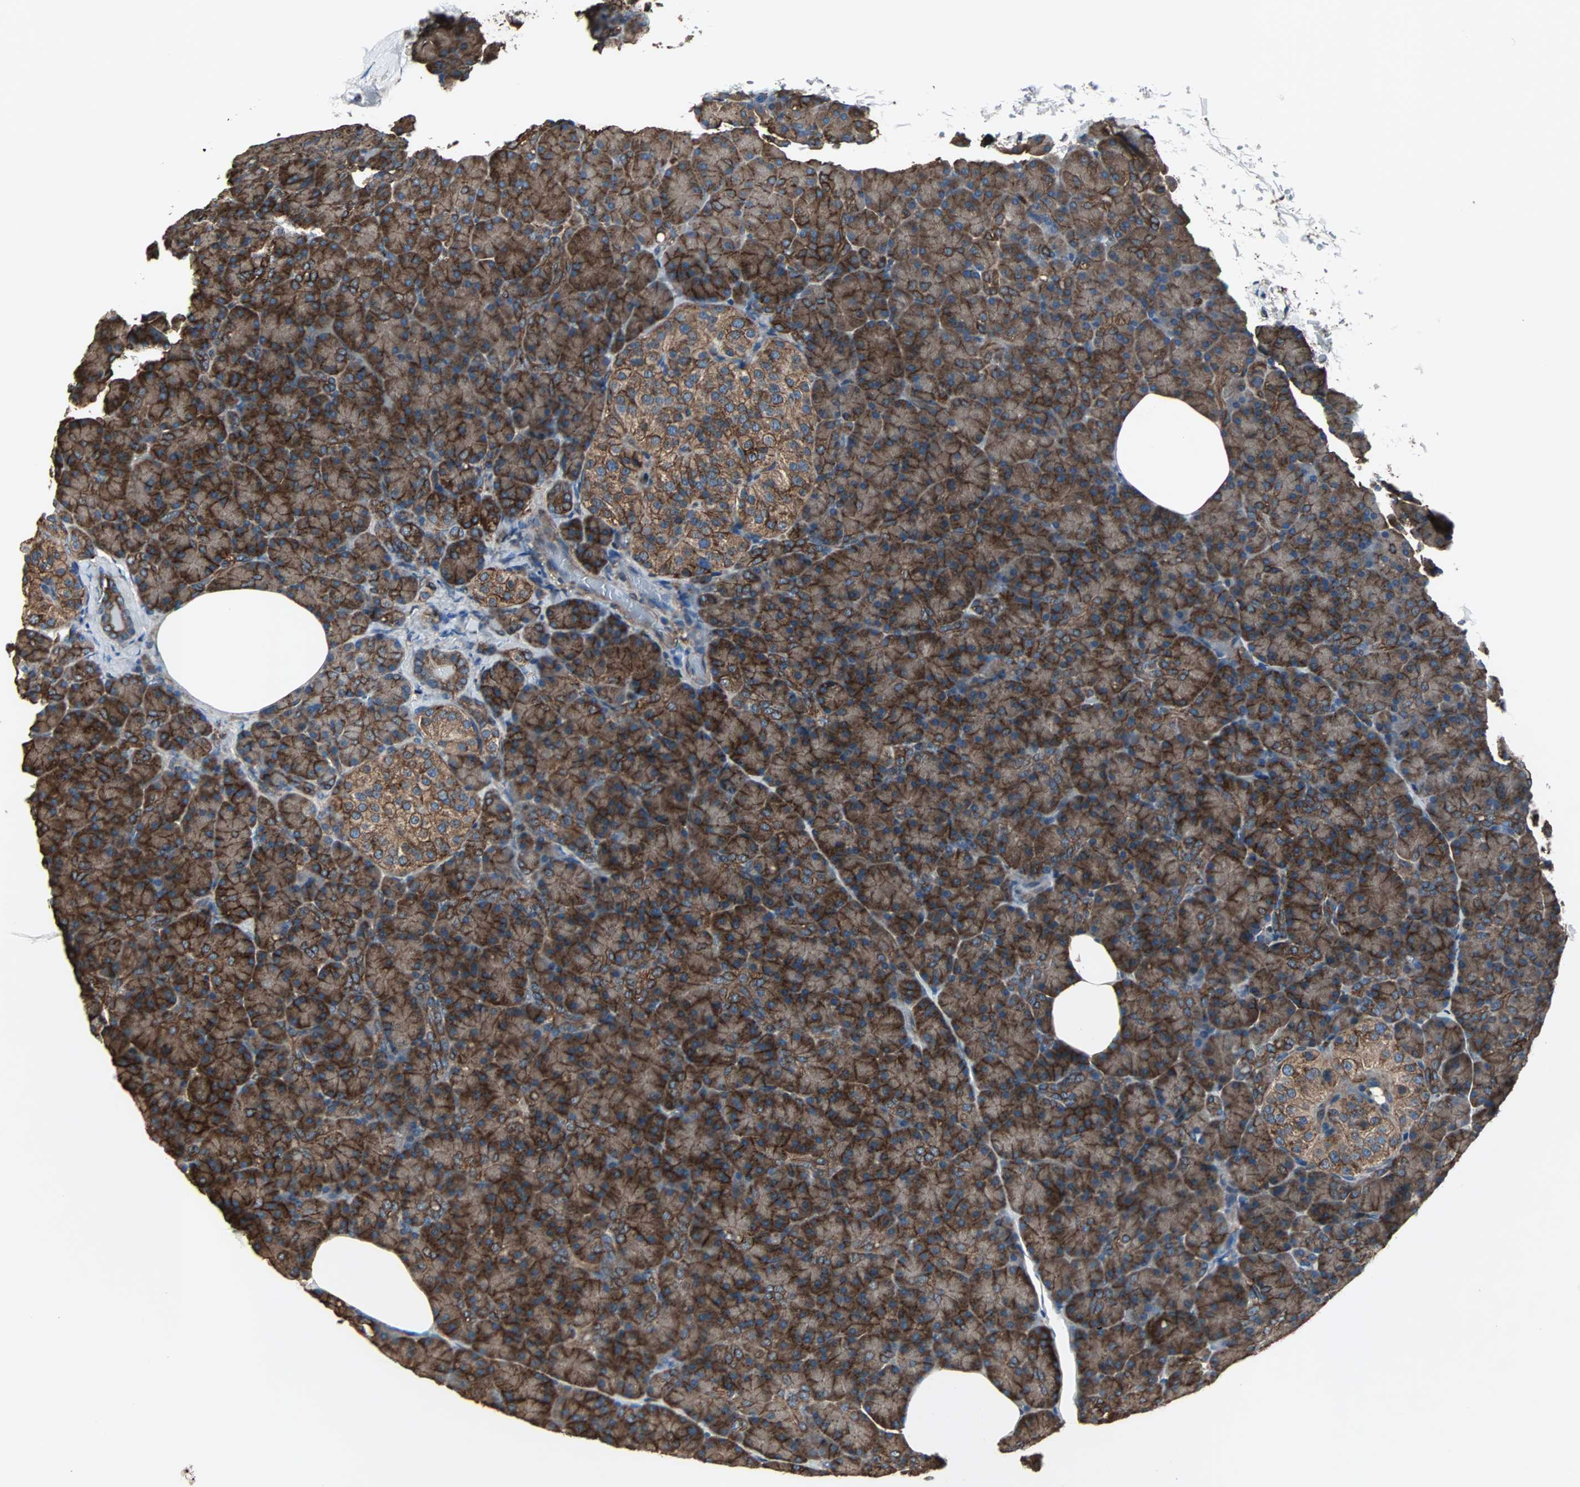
{"staining": {"intensity": "strong", "quantity": ">75%", "location": "cytoplasmic/membranous"}, "tissue": "pancreas", "cell_type": "Exocrine glandular cells", "image_type": "normal", "snomed": [{"axis": "morphology", "description": "Normal tissue, NOS"}, {"axis": "topography", "description": "Pancreas"}], "caption": "A high amount of strong cytoplasmic/membranous positivity is seen in approximately >75% of exocrine glandular cells in benign pancreas.", "gene": "ACTN1", "patient": {"sex": "female", "age": 43}}